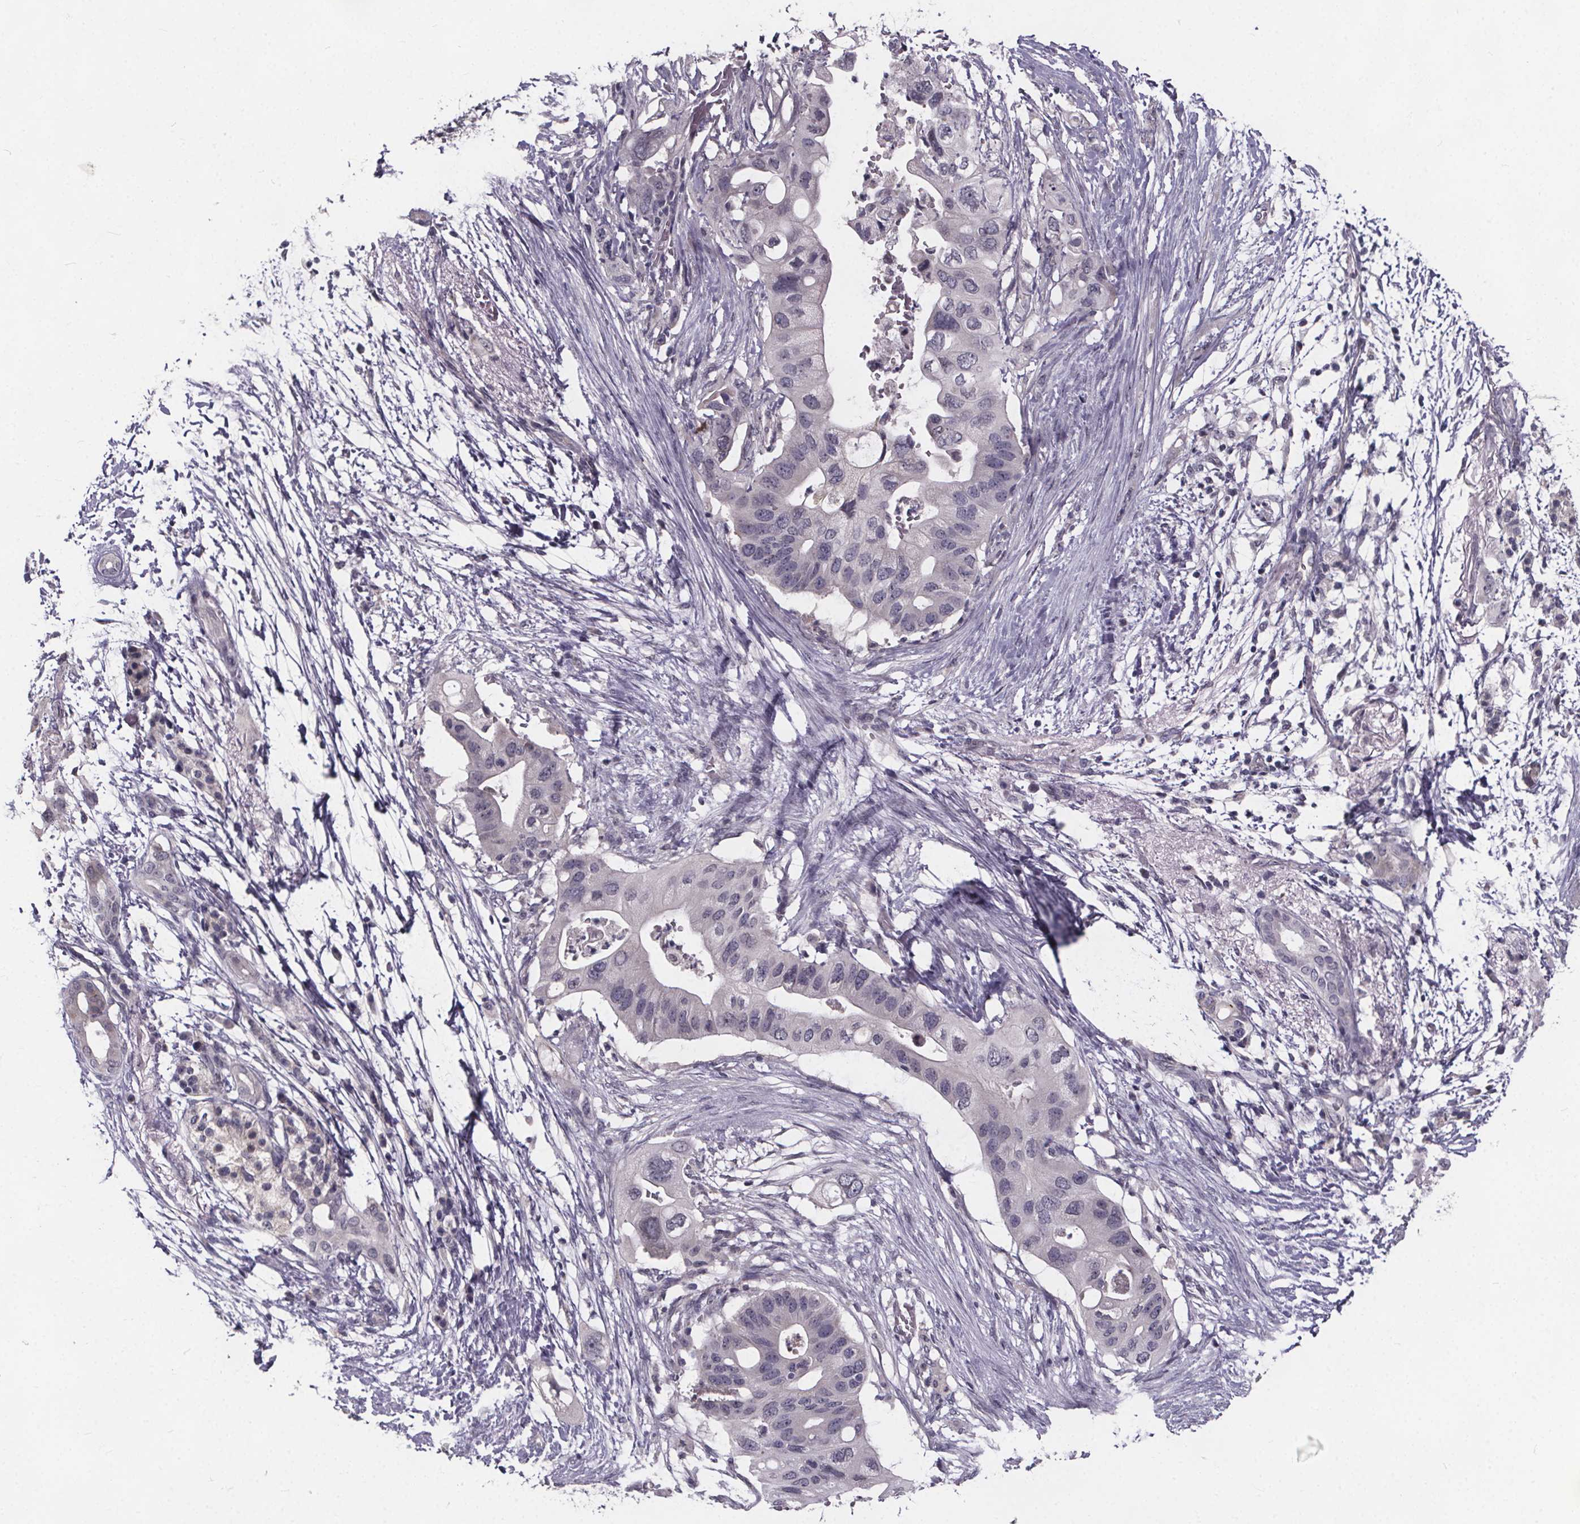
{"staining": {"intensity": "negative", "quantity": "none", "location": "none"}, "tissue": "pancreatic cancer", "cell_type": "Tumor cells", "image_type": "cancer", "snomed": [{"axis": "morphology", "description": "Adenocarcinoma, NOS"}, {"axis": "topography", "description": "Pancreas"}], "caption": "High power microscopy photomicrograph of an immunohistochemistry (IHC) photomicrograph of pancreatic cancer, revealing no significant positivity in tumor cells.", "gene": "FAM181B", "patient": {"sex": "female", "age": 72}}